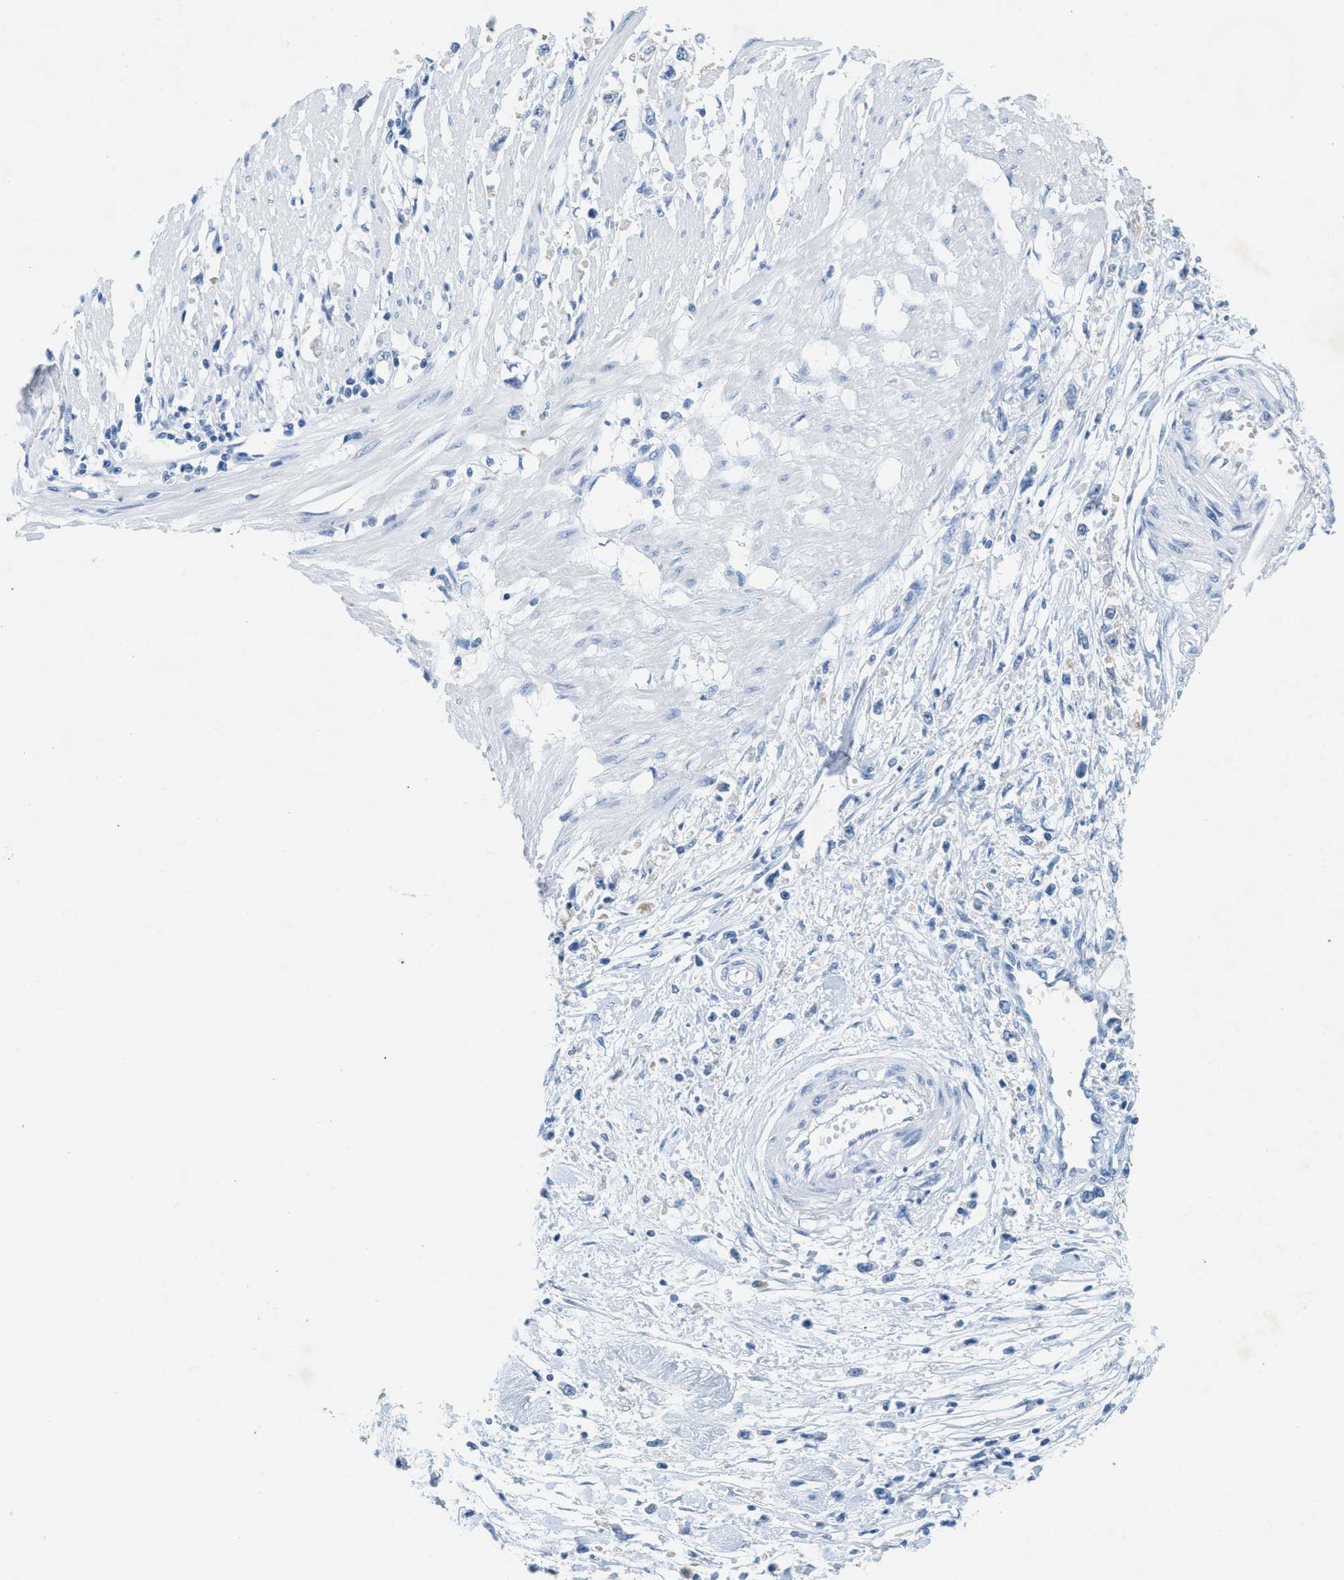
{"staining": {"intensity": "negative", "quantity": "none", "location": "none"}, "tissue": "stomach cancer", "cell_type": "Tumor cells", "image_type": "cancer", "snomed": [{"axis": "morphology", "description": "Adenocarcinoma, NOS"}, {"axis": "topography", "description": "Stomach"}], "caption": "Immunohistochemistry (IHC) micrograph of neoplastic tissue: human stomach adenocarcinoma stained with DAB (3,3'-diaminobenzidine) reveals no significant protein staining in tumor cells.", "gene": "GPM6A", "patient": {"sex": "female", "age": 59}}